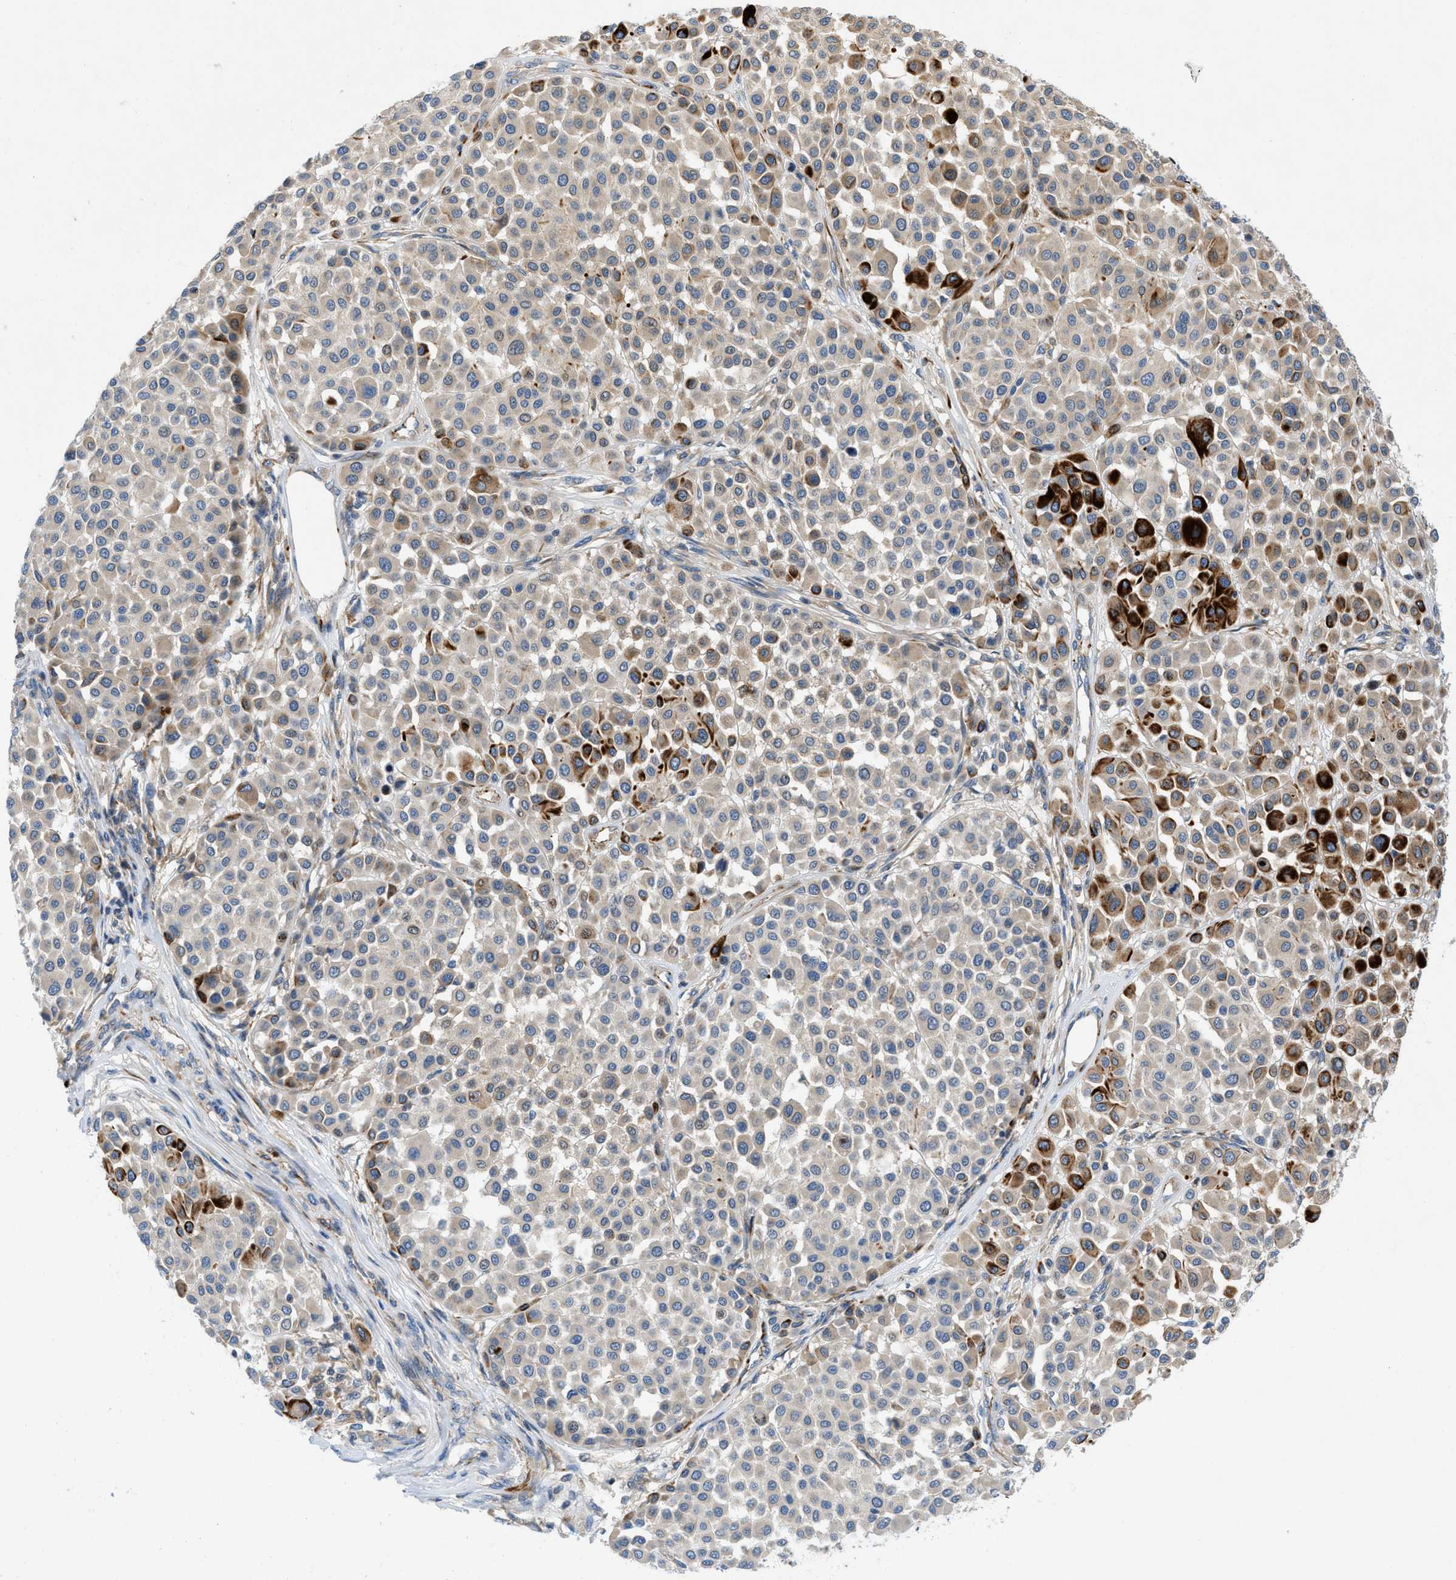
{"staining": {"intensity": "weak", "quantity": ">75%", "location": "cytoplasmic/membranous"}, "tissue": "melanoma", "cell_type": "Tumor cells", "image_type": "cancer", "snomed": [{"axis": "morphology", "description": "Malignant melanoma, Metastatic site"}, {"axis": "topography", "description": "Soft tissue"}], "caption": "Human melanoma stained for a protein (brown) shows weak cytoplasmic/membranous positive staining in approximately >75% of tumor cells.", "gene": "ZNF831", "patient": {"sex": "male", "age": 41}}